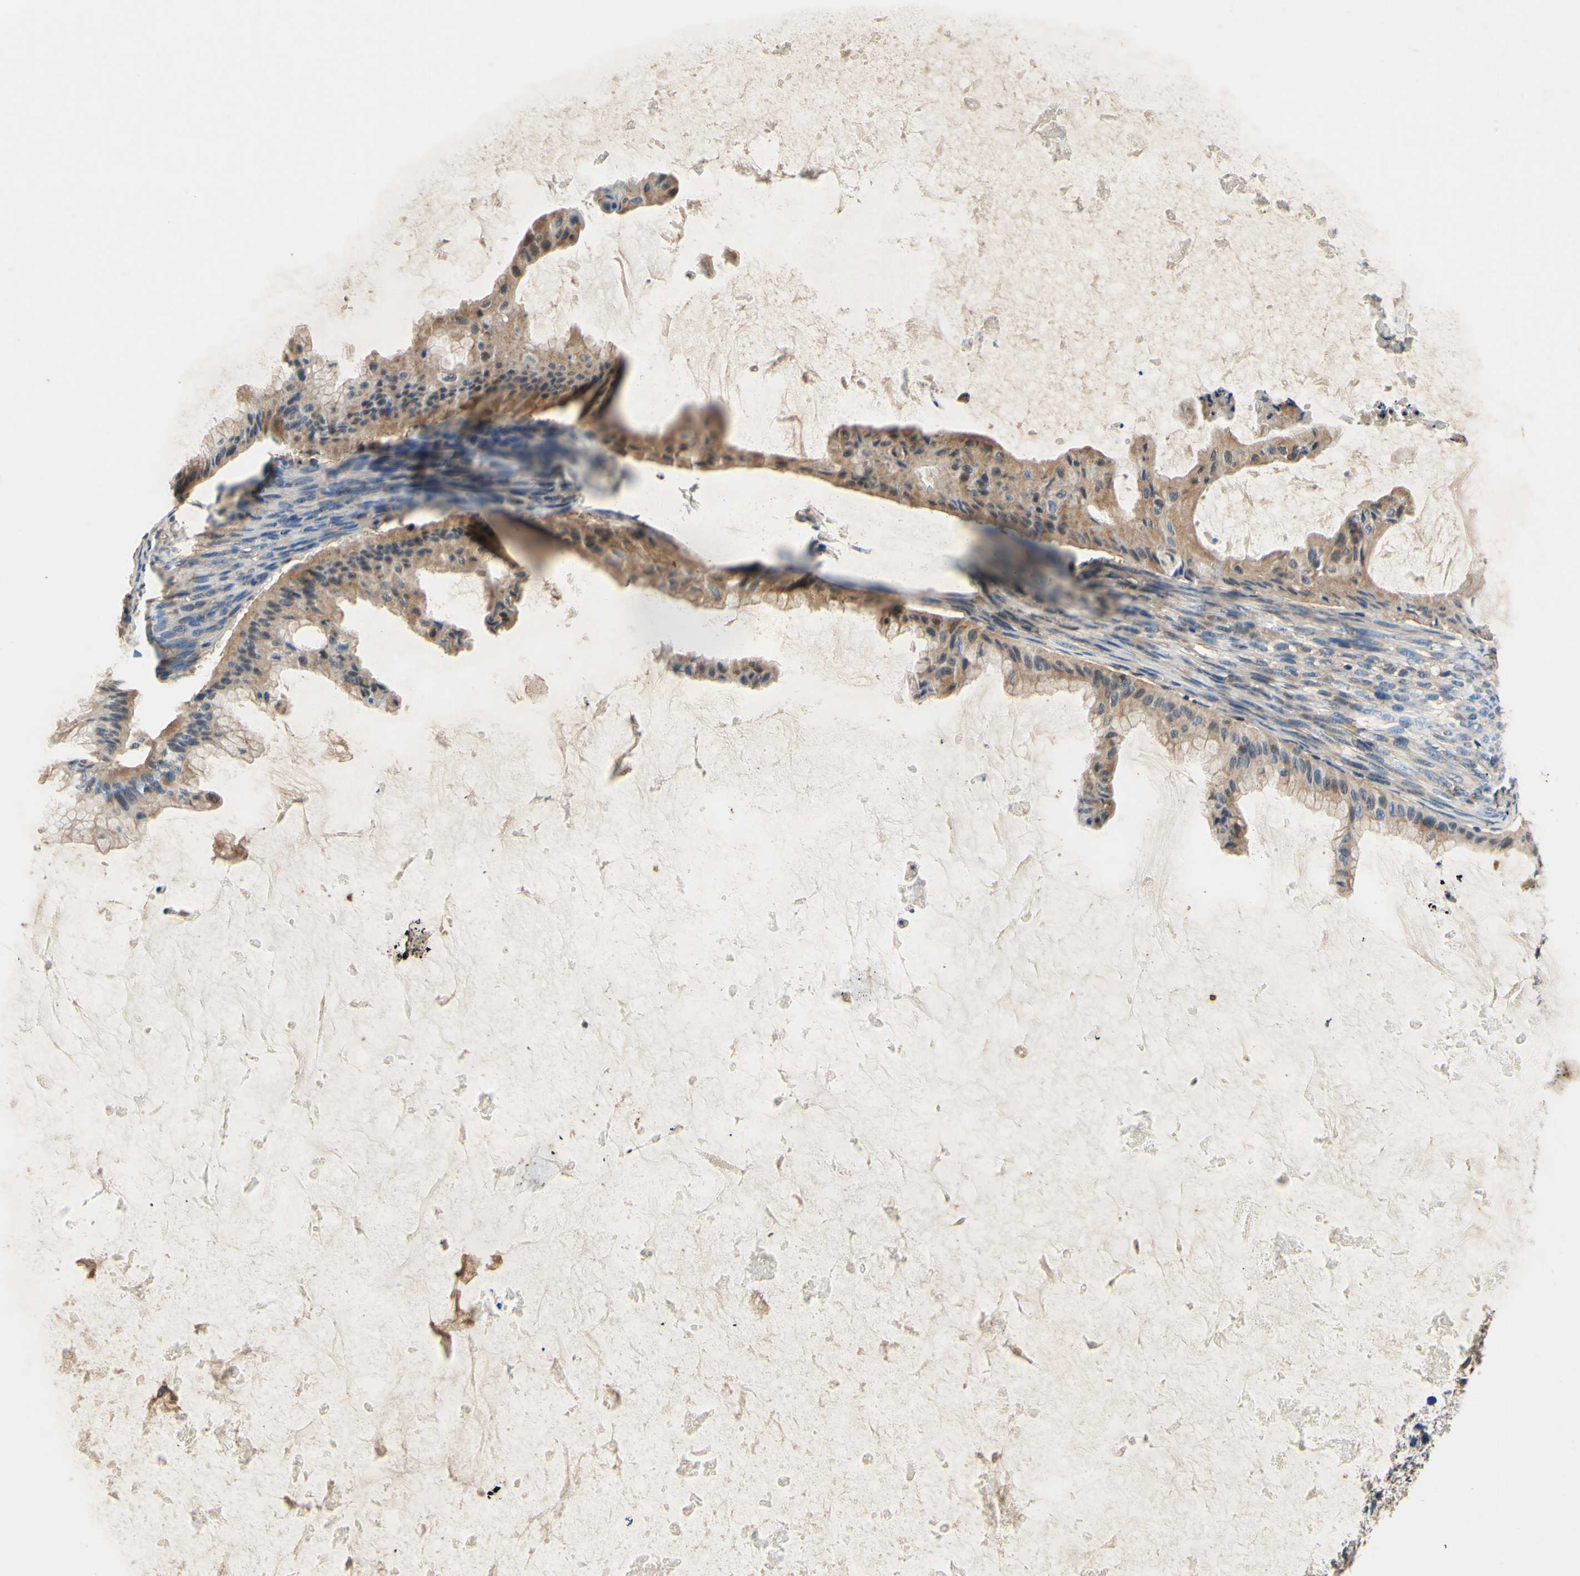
{"staining": {"intensity": "moderate", "quantity": "25%-75%", "location": "cytoplasmic/membranous"}, "tissue": "ovarian cancer", "cell_type": "Tumor cells", "image_type": "cancer", "snomed": [{"axis": "morphology", "description": "Cystadenocarcinoma, mucinous, NOS"}, {"axis": "topography", "description": "Ovary"}], "caption": "A micrograph of mucinous cystadenocarcinoma (ovarian) stained for a protein demonstrates moderate cytoplasmic/membranous brown staining in tumor cells. The staining was performed using DAB (3,3'-diaminobenzidine) to visualize the protein expression in brown, while the nuclei were stained in blue with hematoxylin (Magnification: 20x).", "gene": "PLA2G4A", "patient": {"sex": "female", "age": 61}}